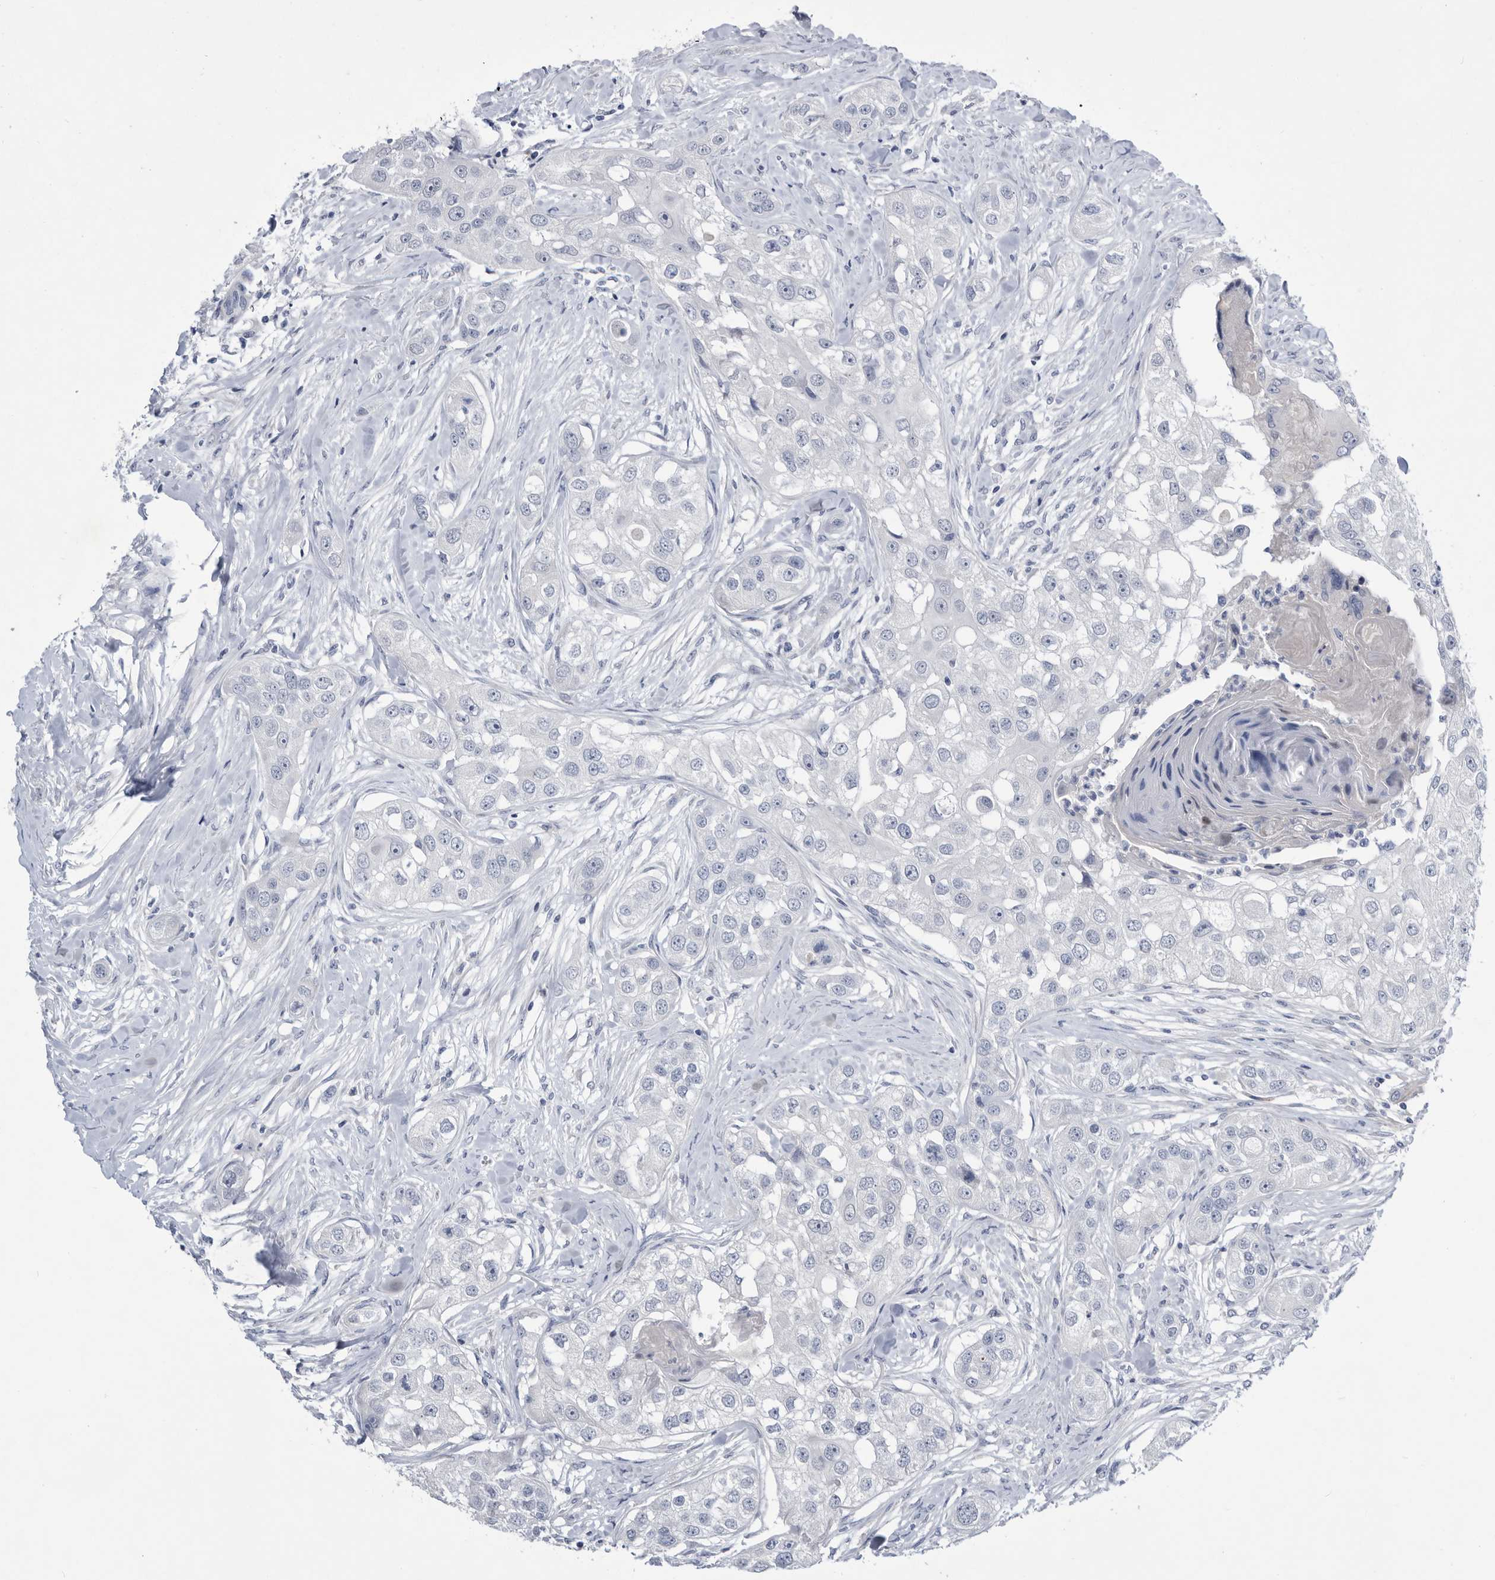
{"staining": {"intensity": "negative", "quantity": "none", "location": "none"}, "tissue": "head and neck cancer", "cell_type": "Tumor cells", "image_type": "cancer", "snomed": [{"axis": "morphology", "description": "Normal tissue, NOS"}, {"axis": "morphology", "description": "Squamous cell carcinoma, NOS"}, {"axis": "topography", "description": "Skeletal muscle"}, {"axis": "topography", "description": "Head-Neck"}], "caption": "This is an IHC image of human squamous cell carcinoma (head and neck). There is no expression in tumor cells.", "gene": "BTBD6", "patient": {"sex": "male", "age": 51}}